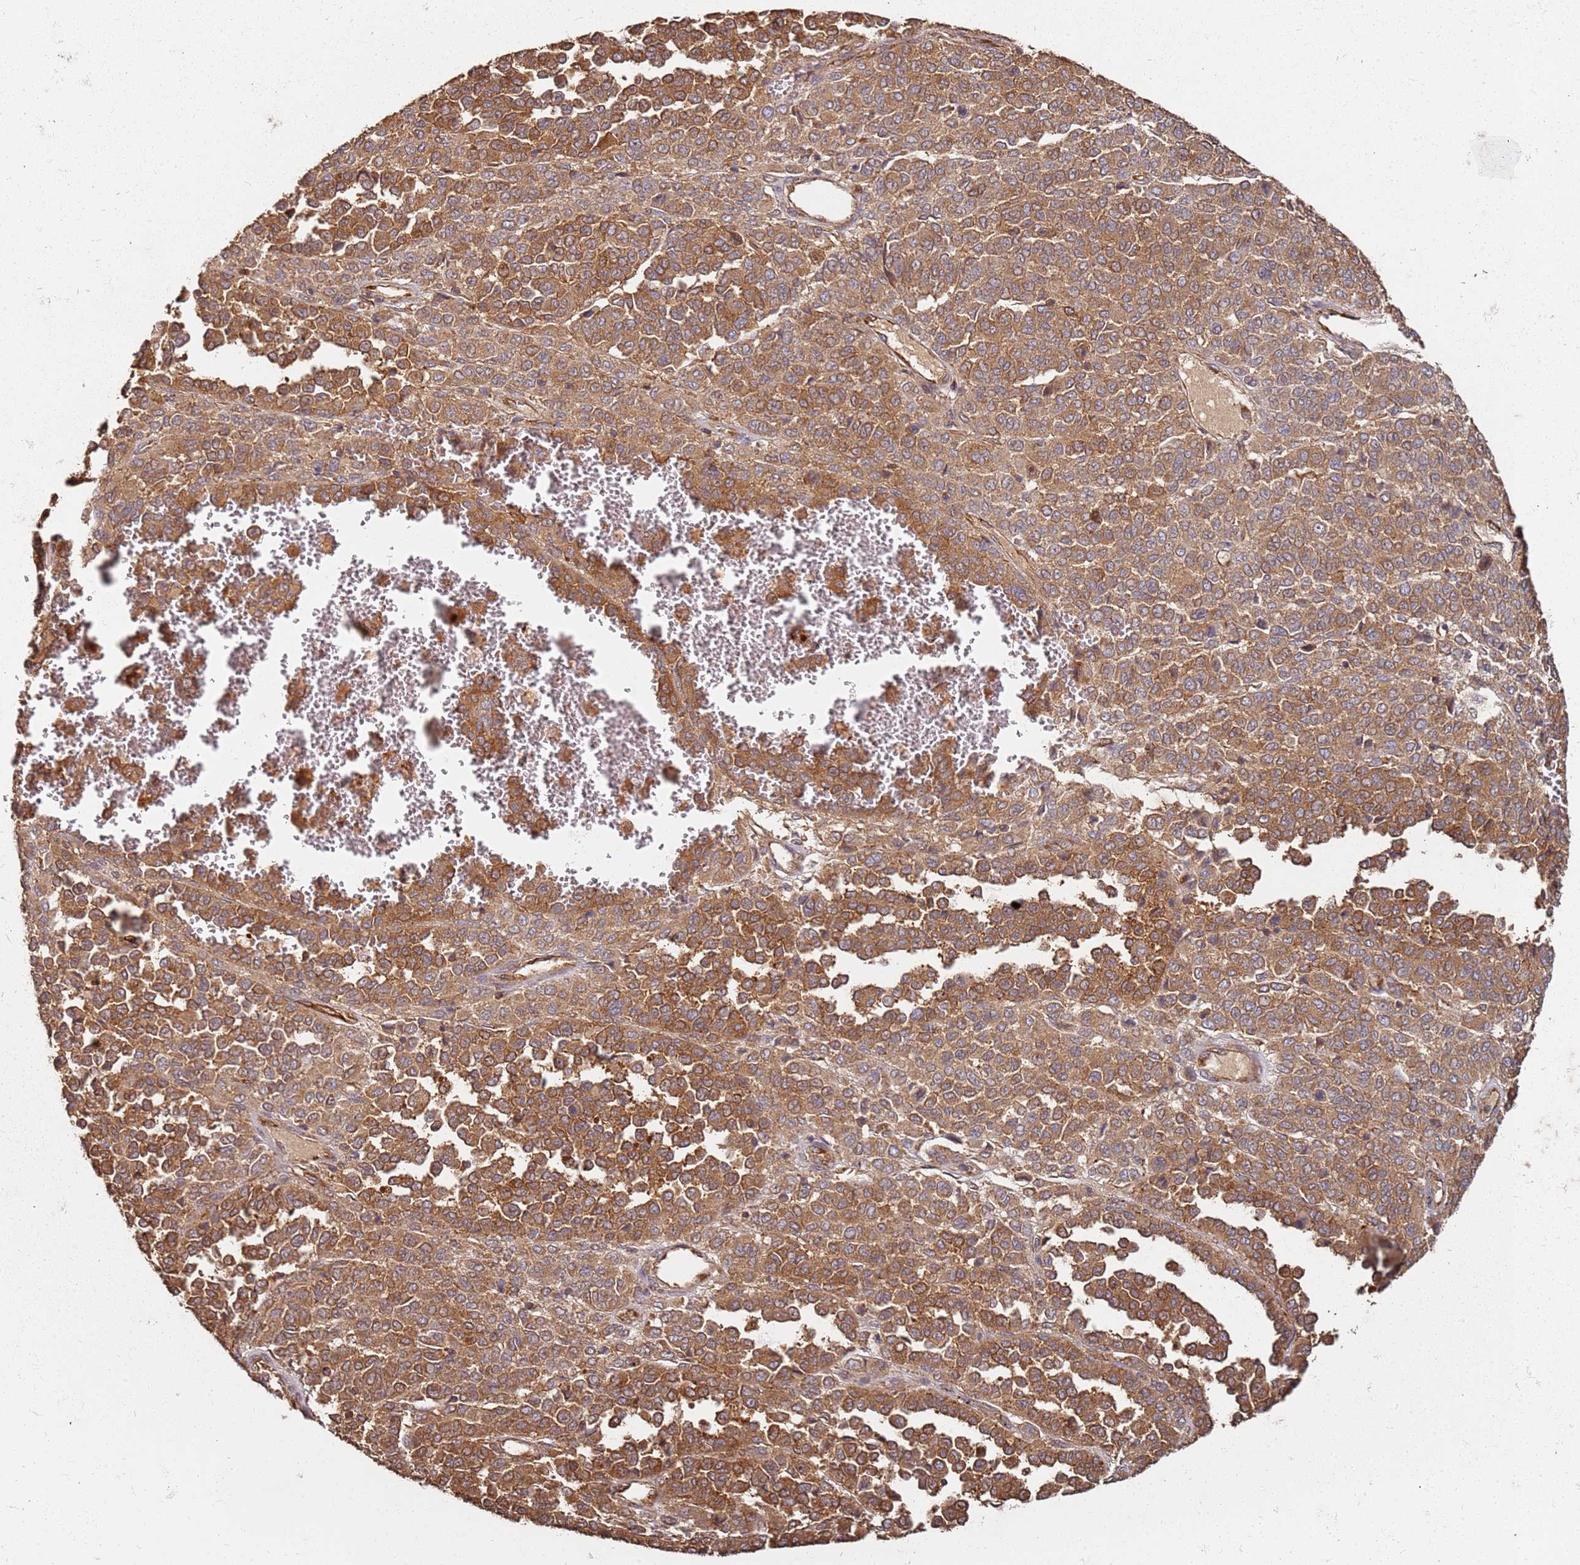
{"staining": {"intensity": "moderate", "quantity": ">75%", "location": "cytoplasmic/membranous"}, "tissue": "melanoma", "cell_type": "Tumor cells", "image_type": "cancer", "snomed": [{"axis": "morphology", "description": "Malignant melanoma, Metastatic site"}, {"axis": "topography", "description": "Pancreas"}], "caption": "Malignant melanoma (metastatic site) was stained to show a protein in brown. There is medium levels of moderate cytoplasmic/membranous positivity in approximately >75% of tumor cells. (DAB IHC with brightfield microscopy, high magnification).", "gene": "SCGB2B2", "patient": {"sex": "female", "age": 30}}